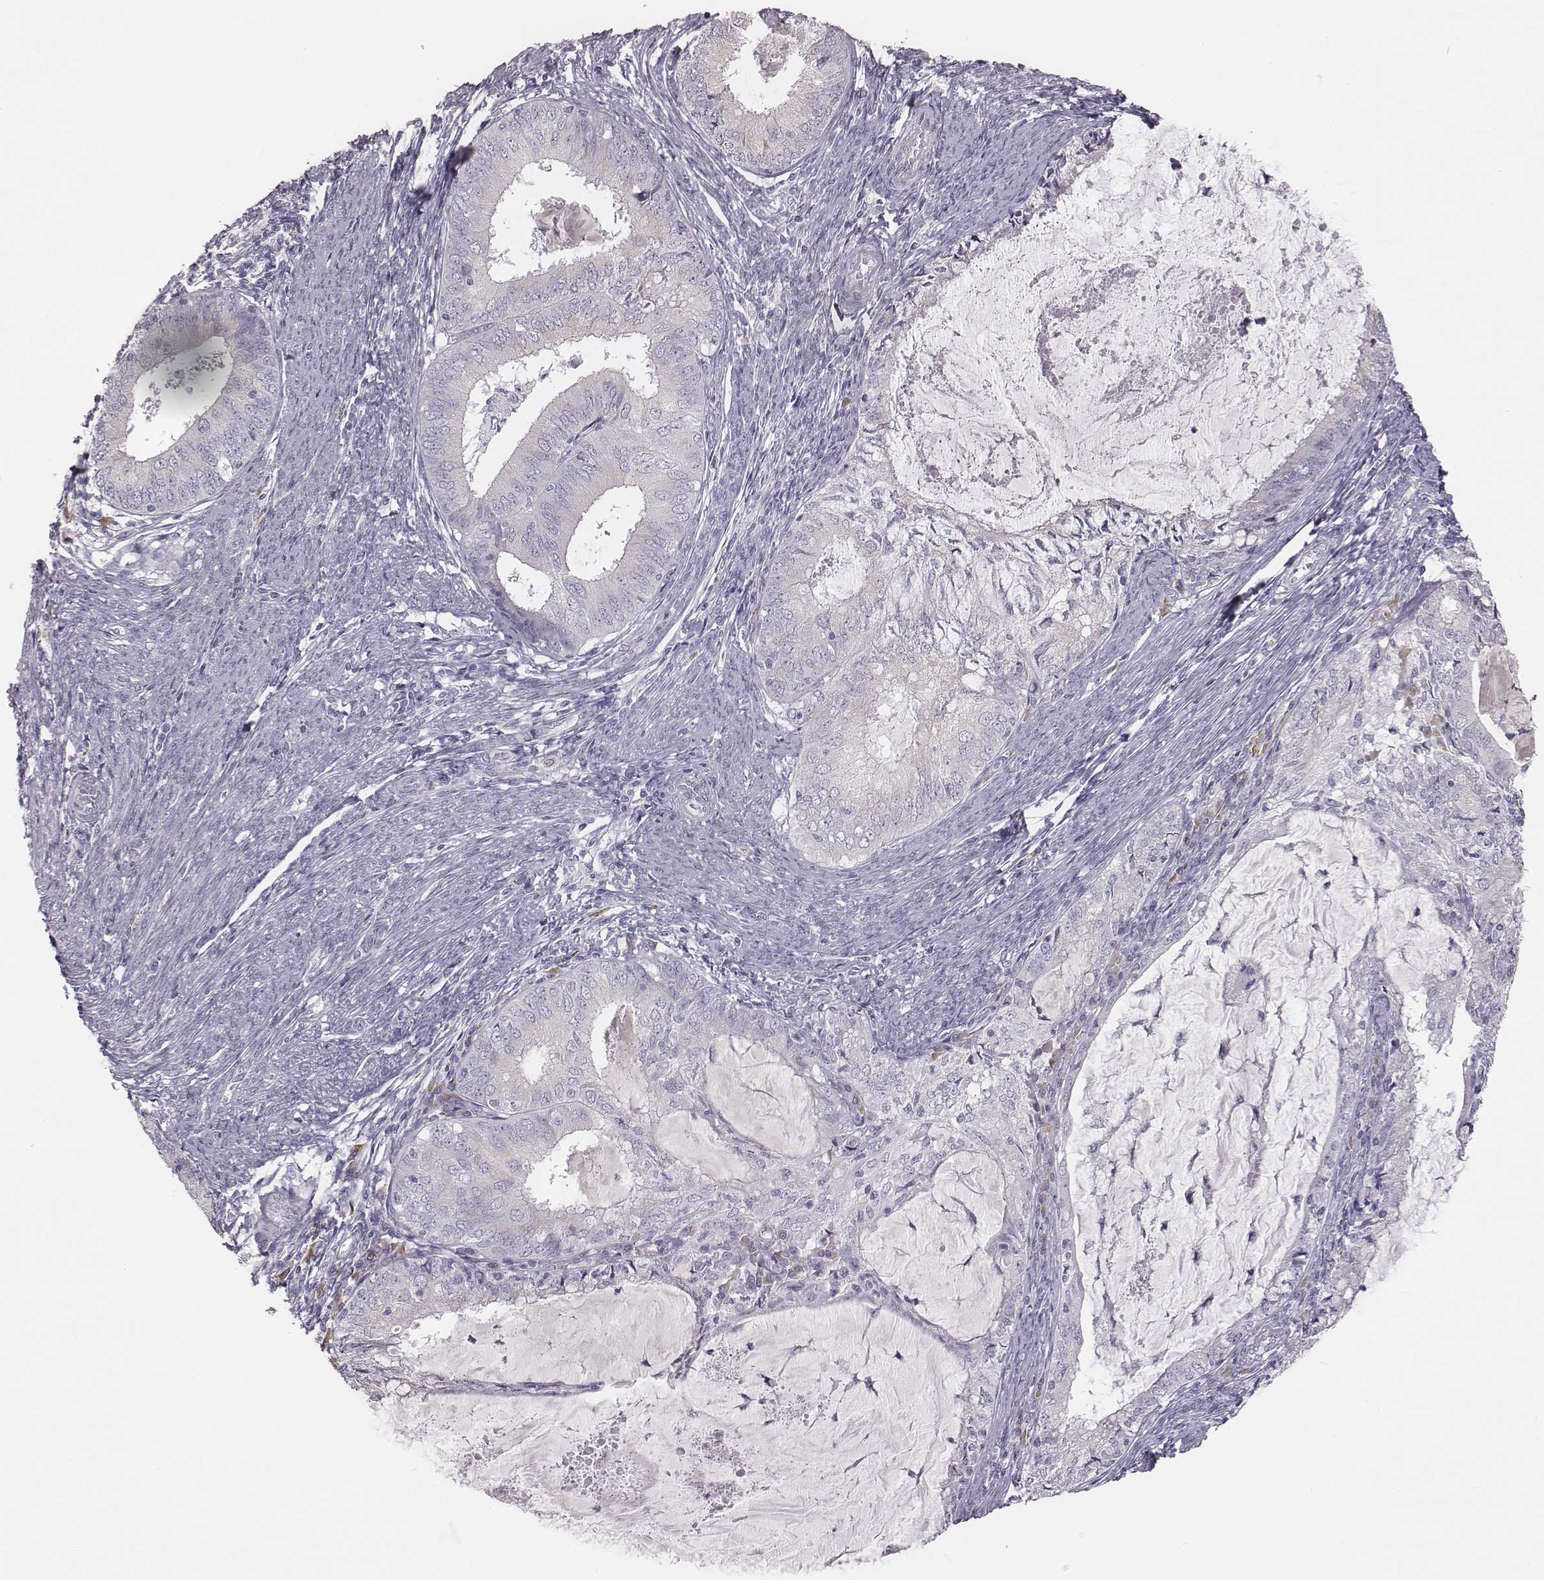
{"staining": {"intensity": "negative", "quantity": "none", "location": "none"}, "tissue": "endometrial cancer", "cell_type": "Tumor cells", "image_type": "cancer", "snomed": [{"axis": "morphology", "description": "Adenocarcinoma, NOS"}, {"axis": "topography", "description": "Endometrium"}], "caption": "High power microscopy micrograph of an immunohistochemistry micrograph of endometrial cancer, revealing no significant staining in tumor cells.", "gene": "C6orf58", "patient": {"sex": "female", "age": 57}}